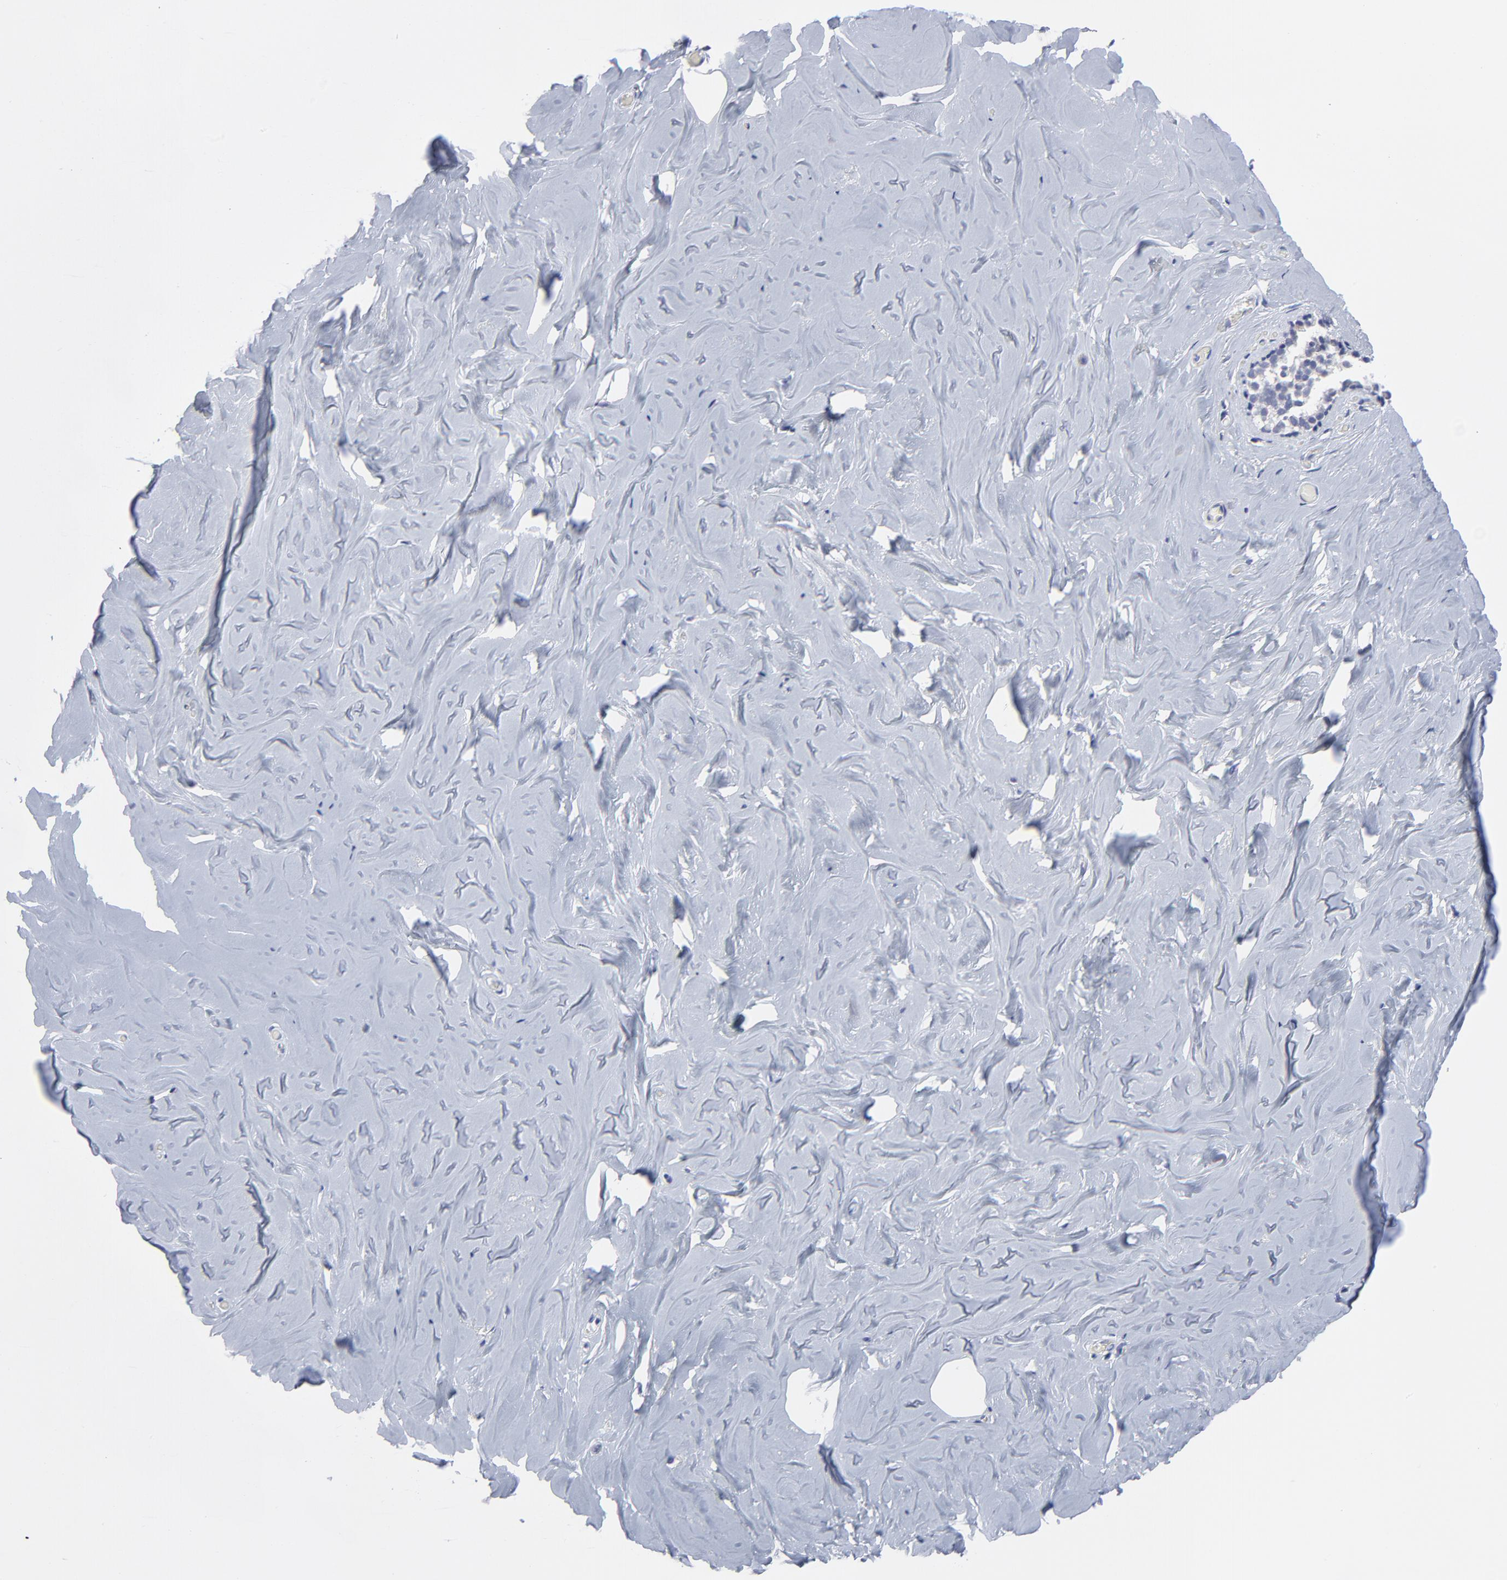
{"staining": {"intensity": "negative", "quantity": "none", "location": "none"}, "tissue": "breast", "cell_type": "Adipocytes", "image_type": "normal", "snomed": [{"axis": "morphology", "description": "Normal tissue, NOS"}, {"axis": "topography", "description": "Breast"}], "caption": "IHC of benign breast displays no expression in adipocytes. (DAB (3,3'-diaminobenzidine) immunohistochemistry, high magnification).", "gene": "DUSP9", "patient": {"sex": "female", "age": 75}}